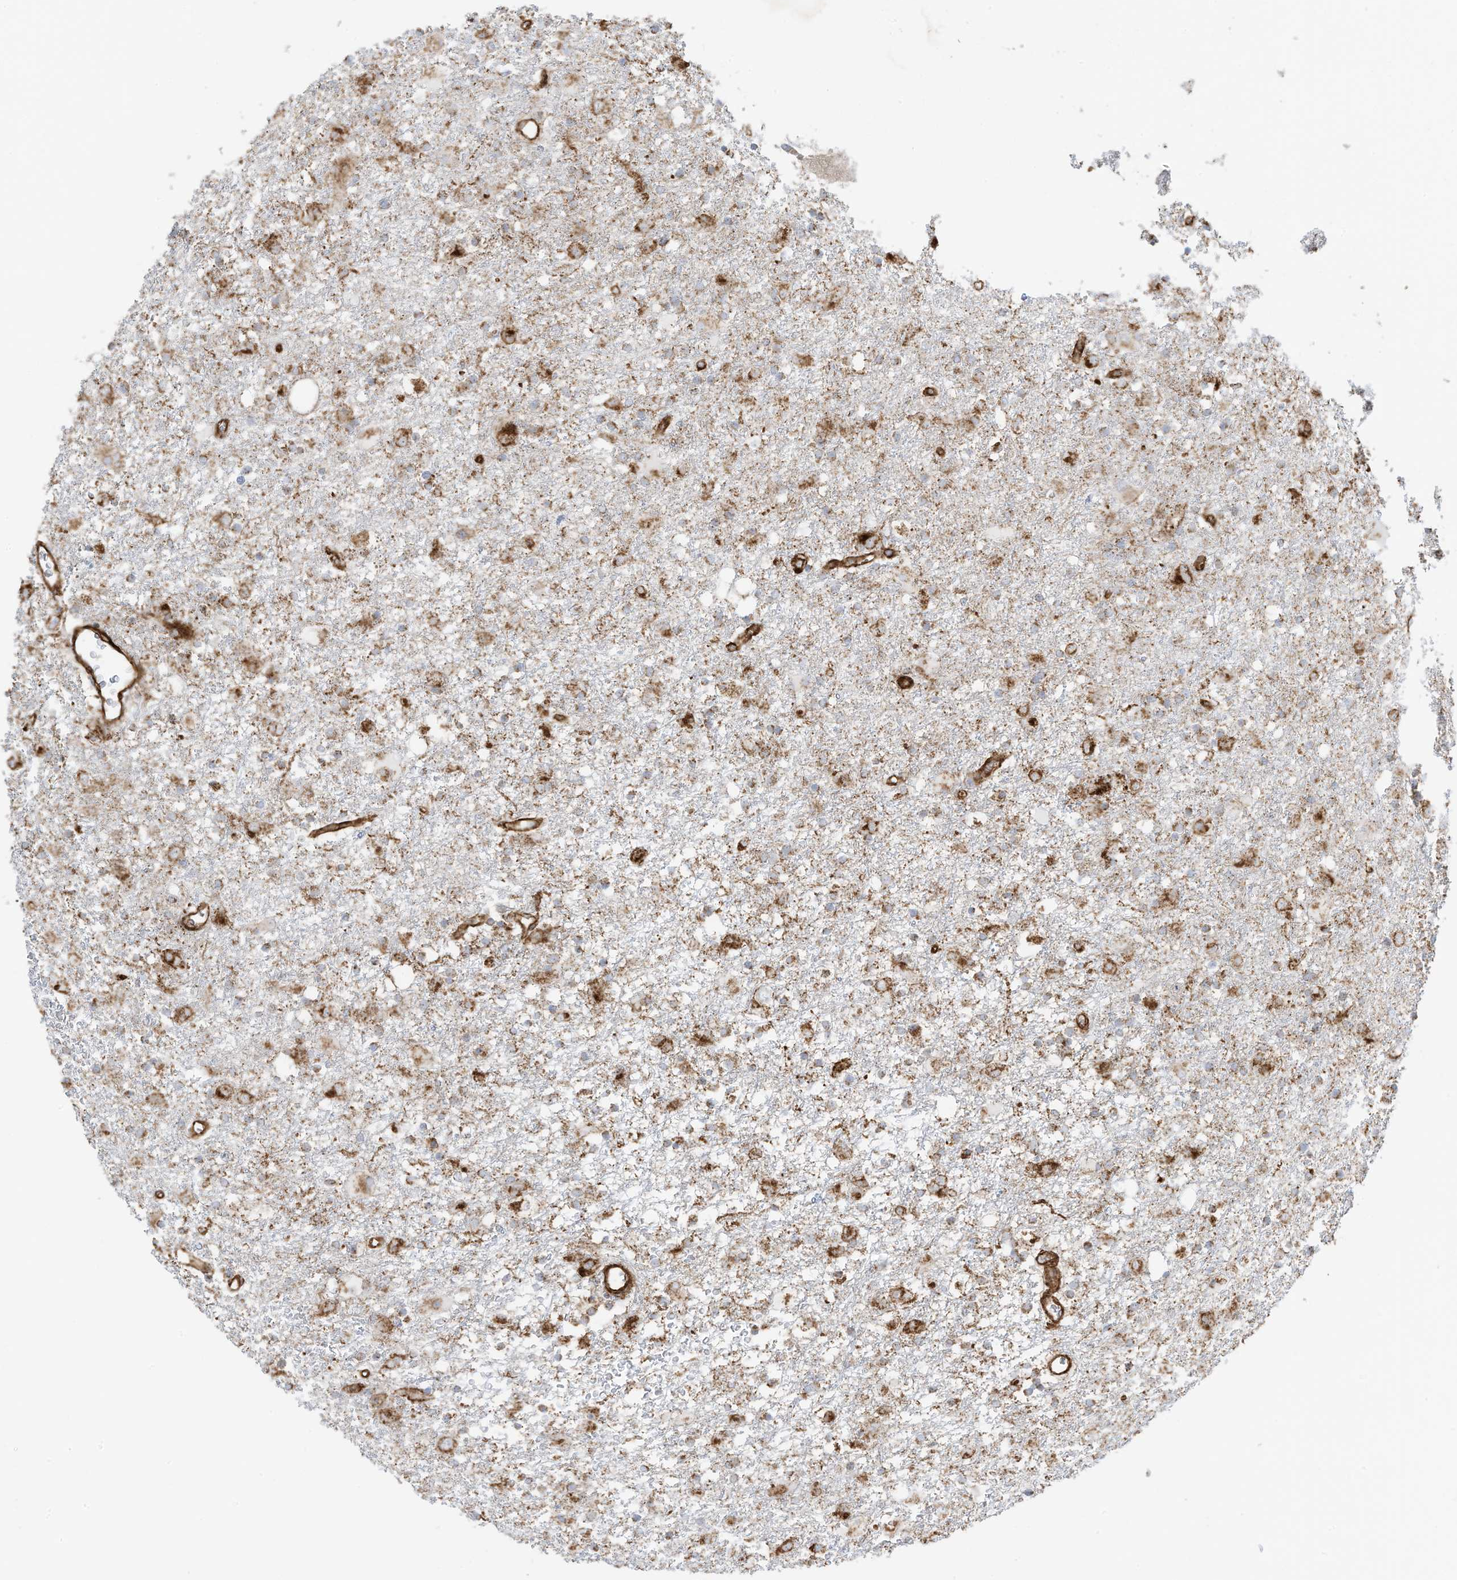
{"staining": {"intensity": "weak", "quantity": "25%-75%", "location": "cytoplasmic/membranous"}, "tissue": "glioma", "cell_type": "Tumor cells", "image_type": "cancer", "snomed": [{"axis": "morphology", "description": "Glioma, malignant, Low grade"}, {"axis": "topography", "description": "Brain"}], "caption": "DAB immunohistochemical staining of human glioma shows weak cytoplasmic/membranous protein expression in approximately 25%-75% of tumor cells. Using DAB (3,3'-diaminobenzidine) (brown) and hematoxylin (blue) stains, captured at high magnification using brightfield microscopy.", "gene": "ABCB7", "patient": {"sex": "male", "age": 65}}